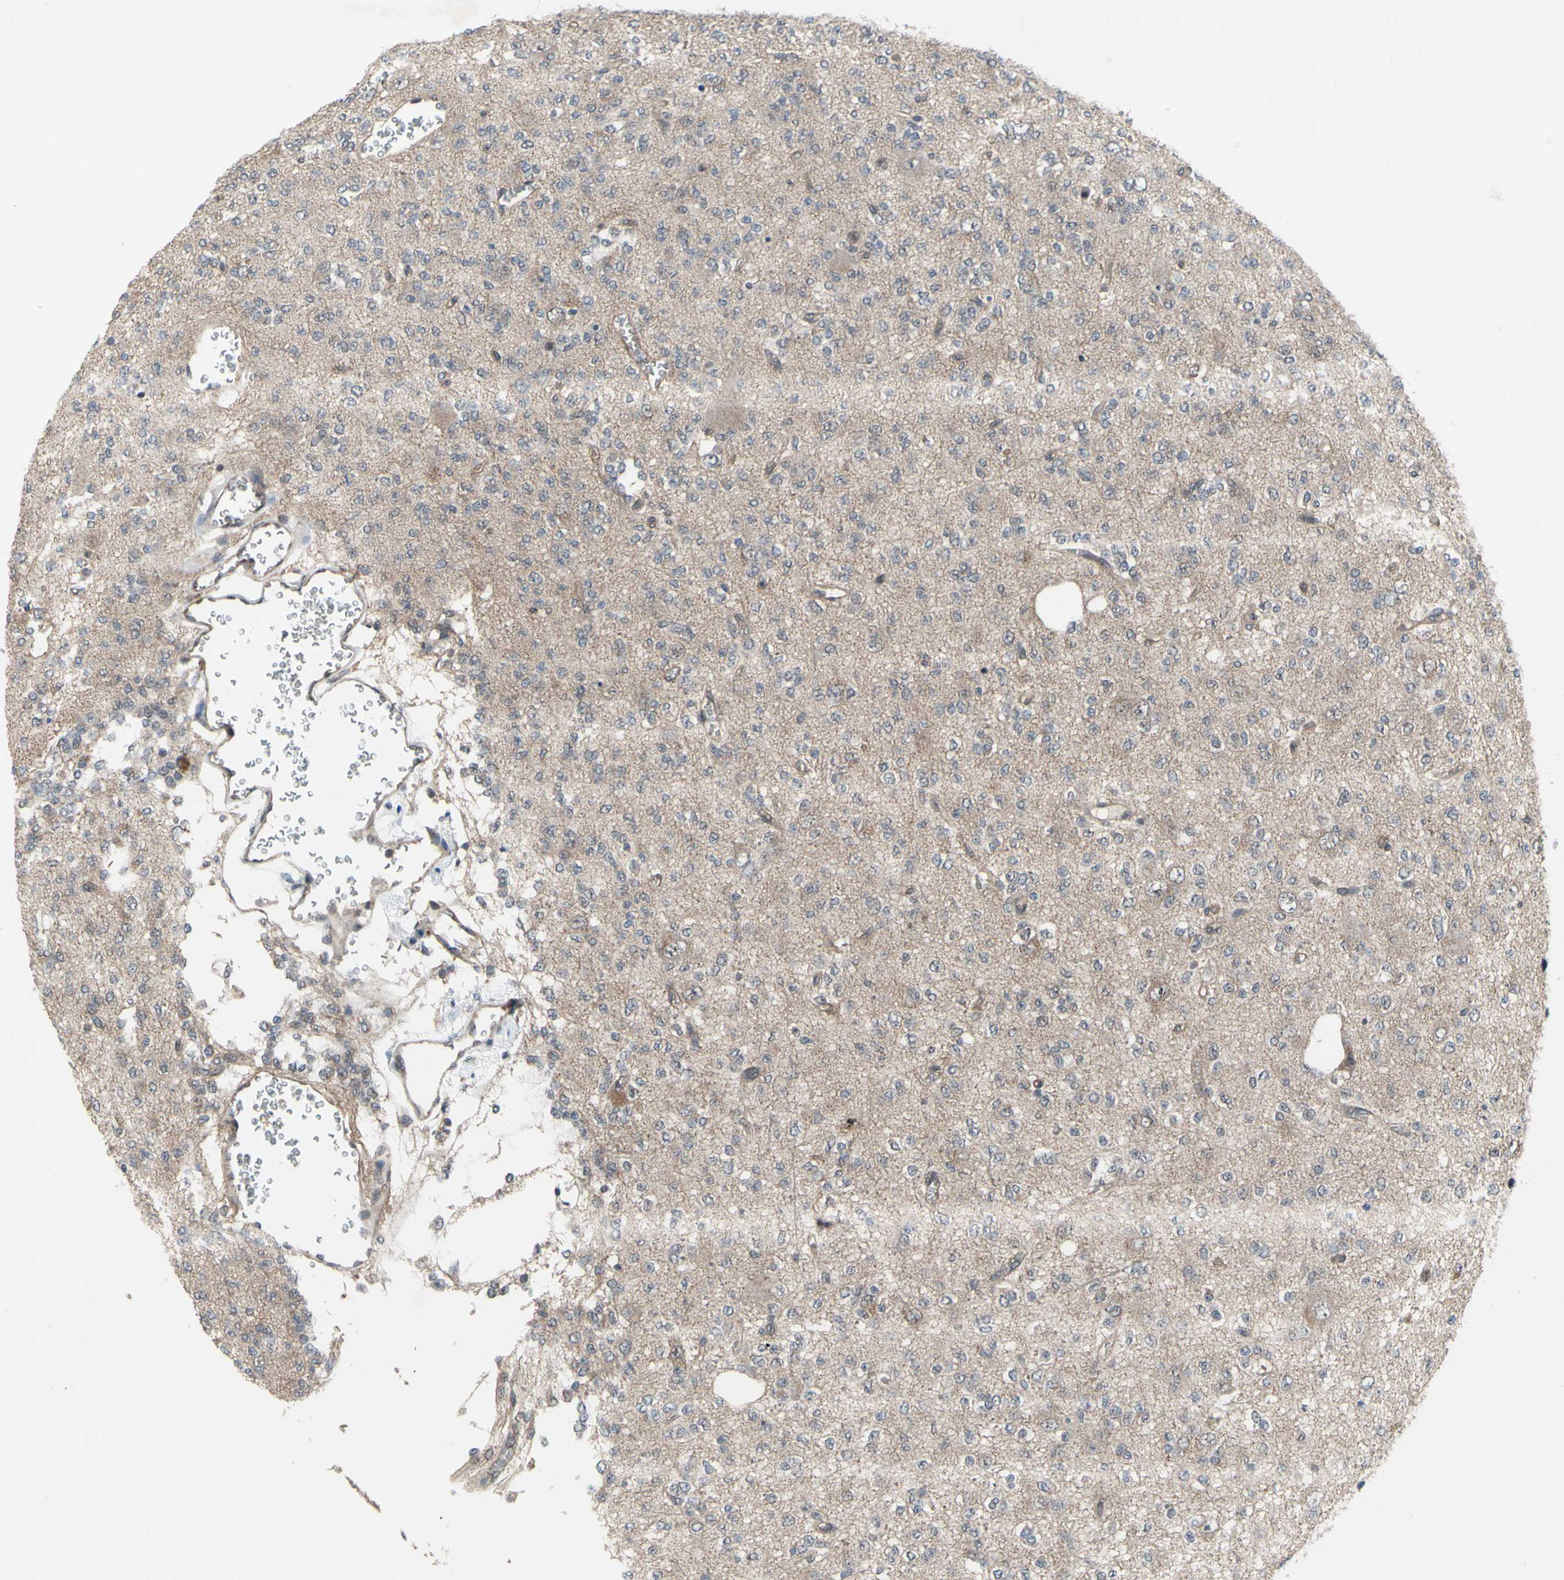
{"staining": {"intensity": "negative", "quantity": "none", "location": "none"}, "tissue": "glioma", "cell_type": "Tumor cells", "image_type": "cancer", "snomed": [{"axis": "morphology", "description": "Glioma, malignant, Low grade"}, {"axis": "topography", "description": "Brain"}], "caption": "There is no significant expression in tumor cells of malignant glioma (low-grade).", "gene": "TRDMT1", "patient": {"sex": "male", "age": 38}}